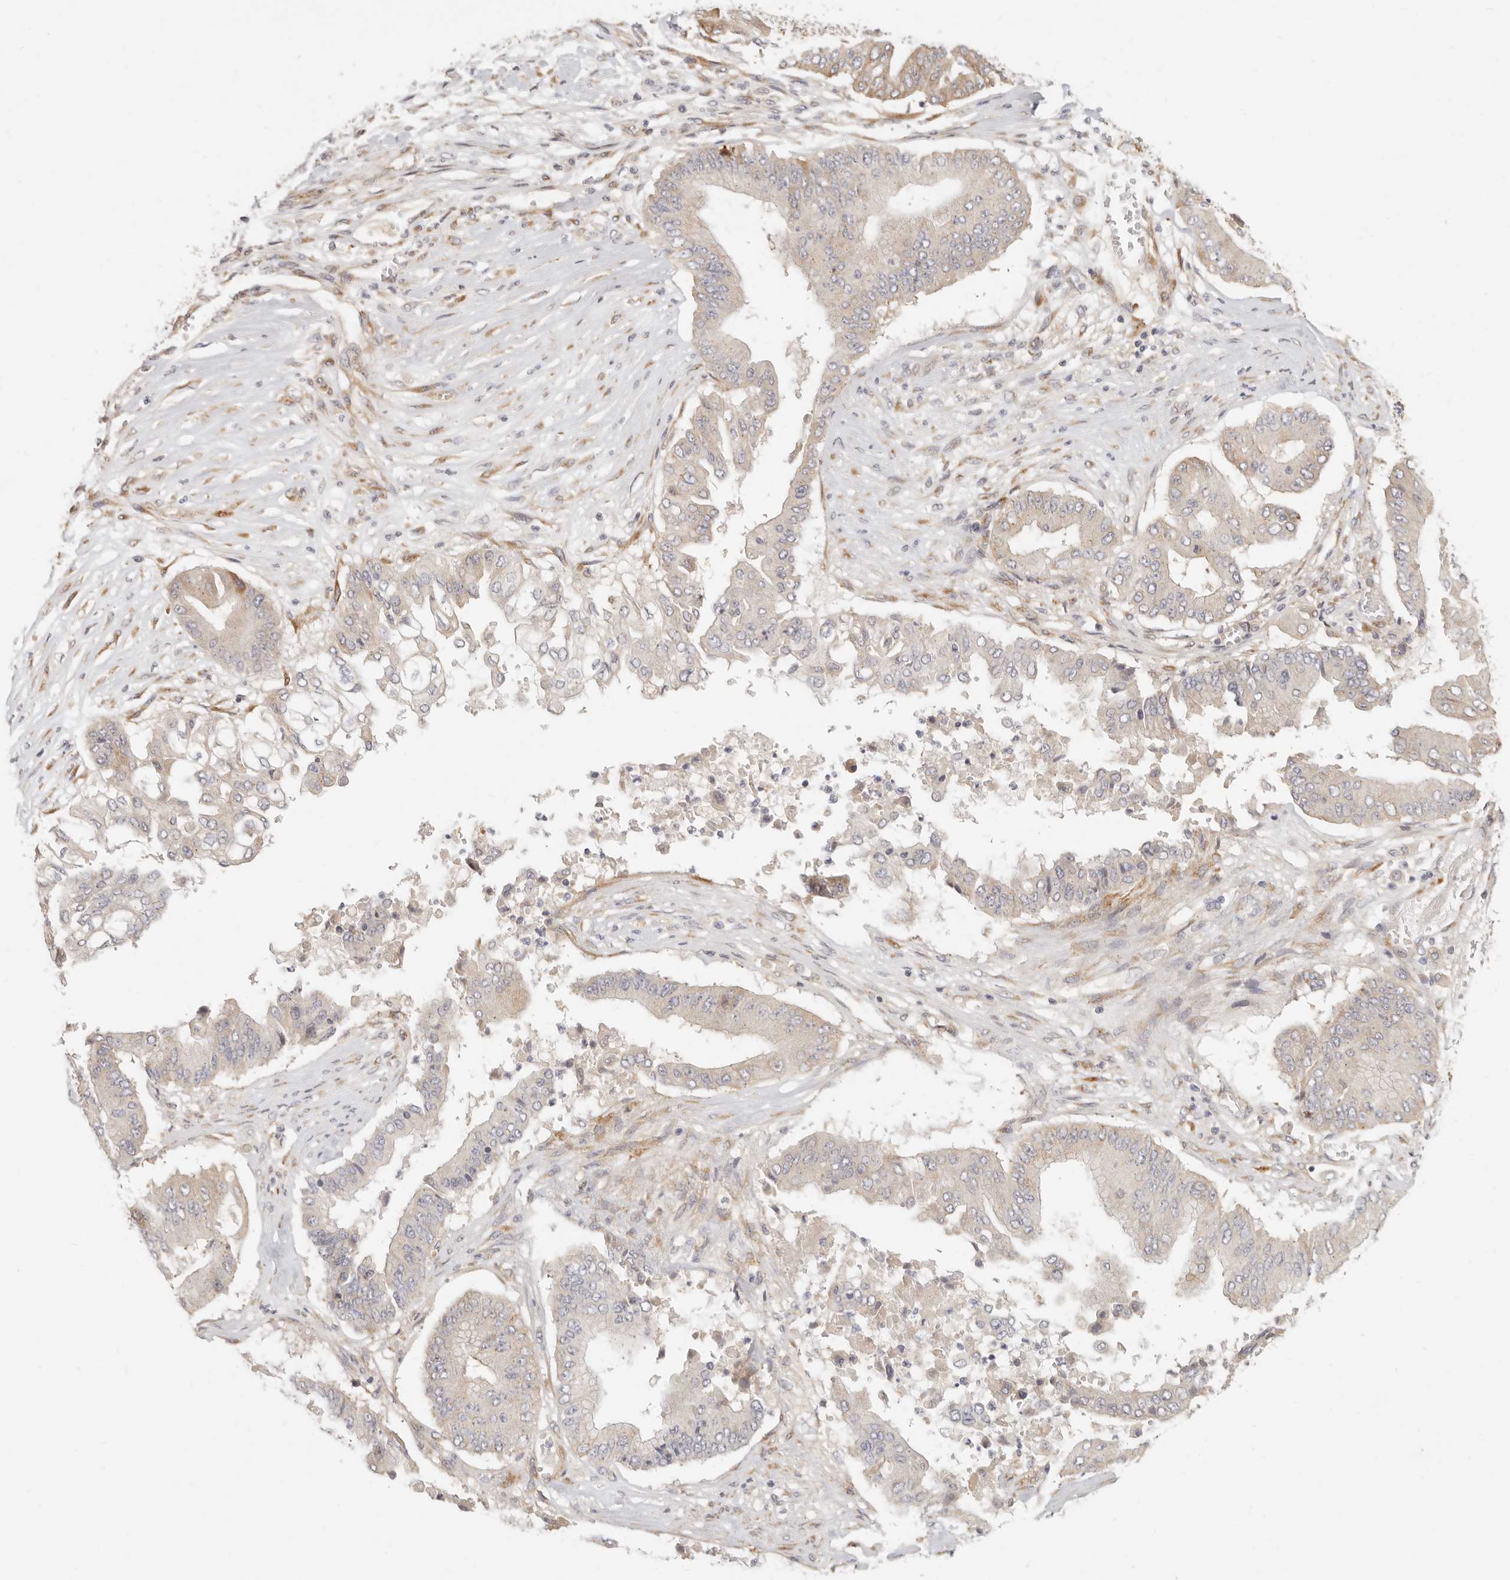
{"staining": {"intensity": "weak", "quantity": "<25%", "location": "cytoplasmic/membranous"}, "tissue": "pancreatic cancer", "cell_type": "Tumor cells", "image_type": "cancer", "snomed": [{"axis": "morphology", "description": "Adenocarcinoma, NOS"}, {"axis": "topography", "description": "Pancreas"}], "caption": "The histopathology image displays no staining of tumor cells in pancreatic adenocarcinoma.", "gene": "PABPC4", "patient": {"sex": "female", "age": 77}}